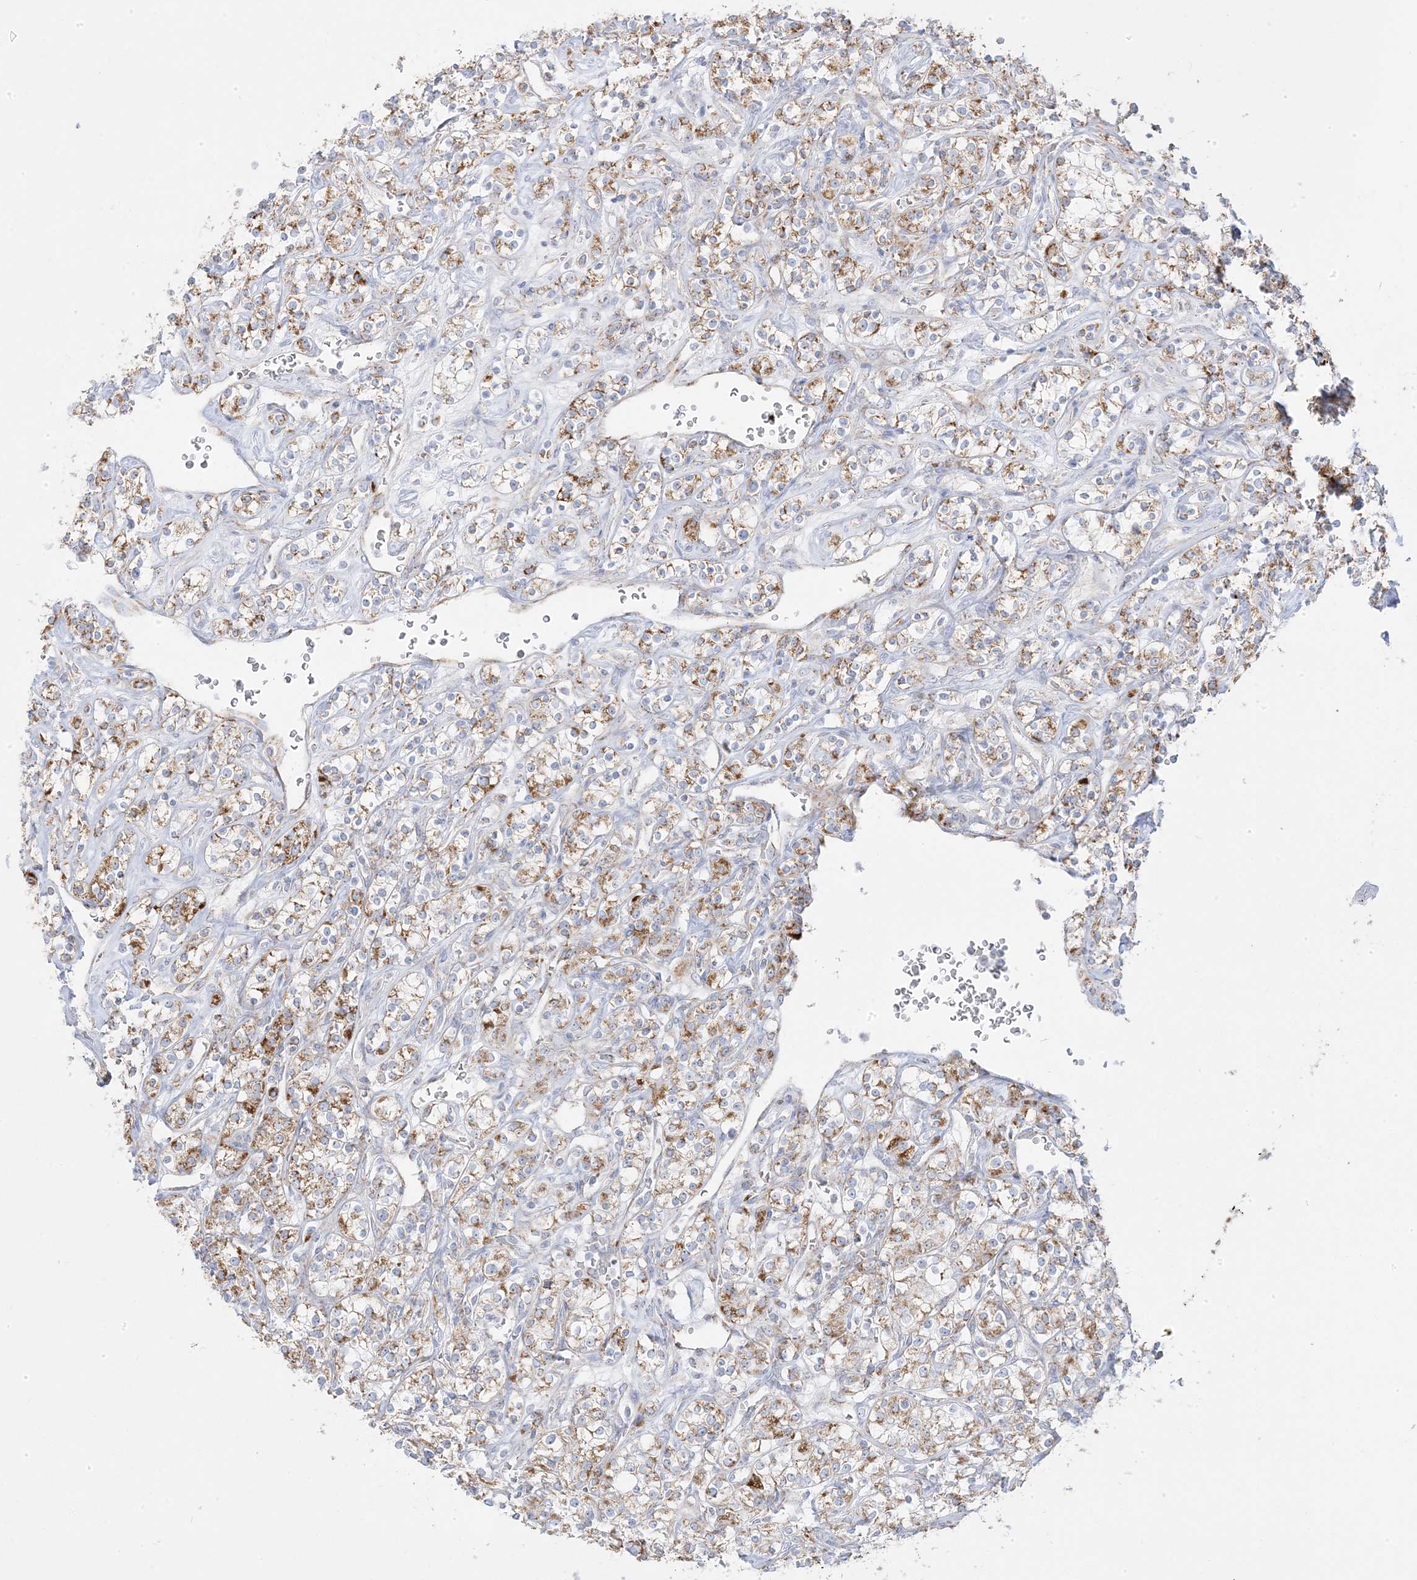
{"staining": {"intensity": "moderate", "quantity": "25%-75%", "location": "cytoplasmic/membranous"}, "tissue": "renal cancer", "cell_type": "Tumor cells", "image_type": "cancer", "snomed": [{"axis": "morphology", "description": "Adenocarcinoma, NOS"}, {"axis": "topography", "description": "Kidney"}], "caption": "Immunohistochemical staining of adenocarcinoma (renal) reveals medium levels of moderate cytoplasmic/membranous protein expression in approximately 25%-75% of tumor cells. (DAB (3,3'-diaminobenzidine) IHC with brightfield microscopy, high magnification).", "gene": "PCCB", "patient": {"sex": "male", "age": 77}}